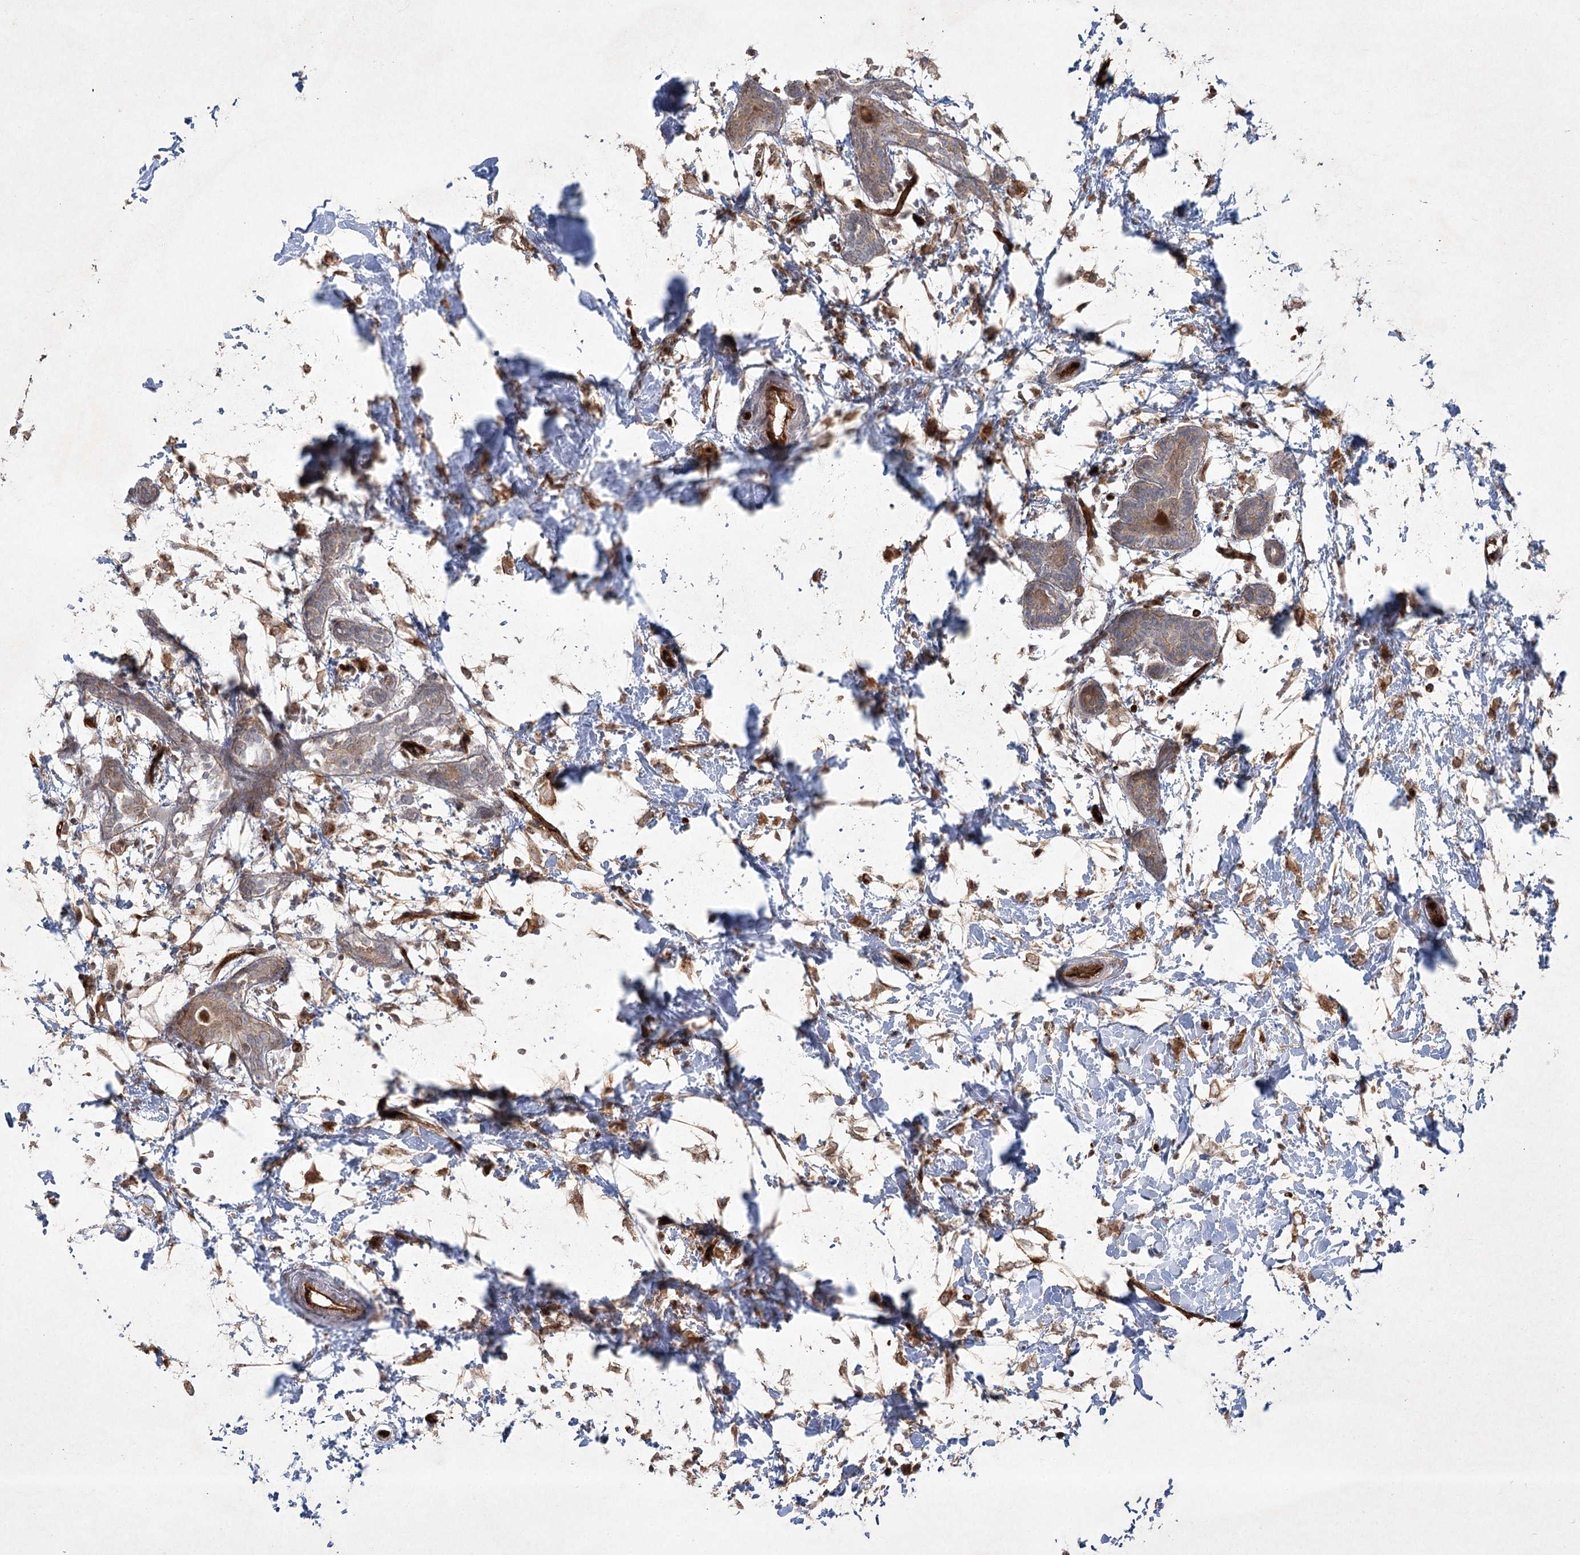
{"staining": {"intensity": "moderate", "quantity": ">75%", "location": "cytoplasmic/membranous"}, "tissue": "breast cancer", "cell_type": "Tumor cells", "image_type": "cancer", "snomed": [{"axis": "morphology", "description": "Normal tissue, NOS"}, {"axis": "morphology", "description": "Lobular carcinoma"}, {"axis": "topography", "description": "Breast"}], "caption": "Immunohistochemical staining of human breast lobular carcinoma displays medium levels of moderate cytoplasmic/membranous protein expression in approximately >75% of tumor cells. (IHC, brightfield microscopy, high magnification).", "gene": "ARHGAP31", "patient": {"sex": "female", "age": 47}}